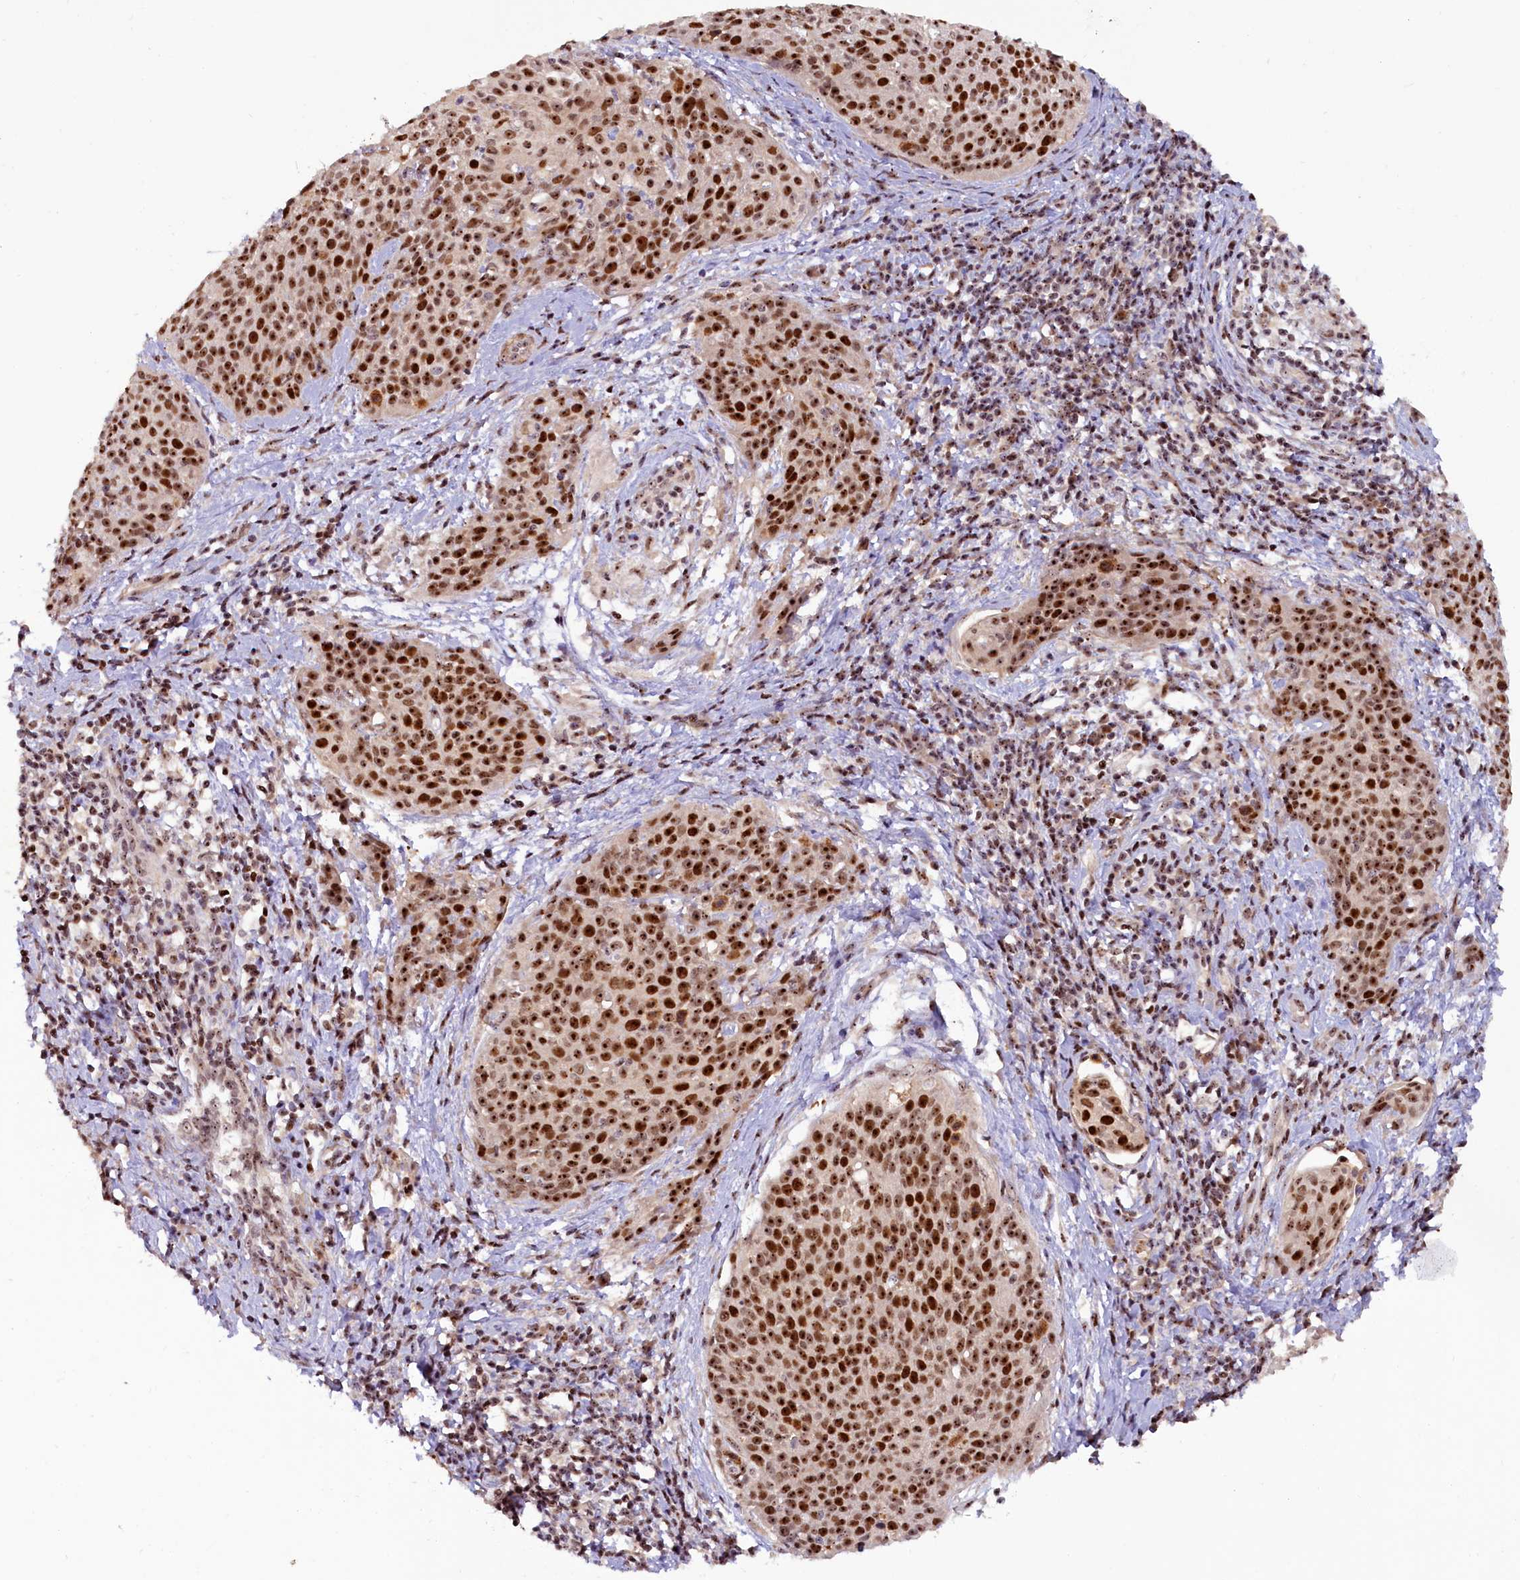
{"staining": {"intensity": "strong", "quantity": ">75%", "location": "nuclear"}, "tissue": "cervical cancer", "cell_type": "Tumor cells", "image_type": "cancer", "snomed": [{"axis": "morphology", "description": "Squamous cell carcinoma, NOS"}, {"axis": "topography", "description": "Cervix"}], "caption": "A high-resolution micrograph shows immunohistochemistry (IHC) staining of cervical cancer, which shows strong nuclear staining in approximately >75% of tumor cells. (IHC, brightfield microscopy, high magnification).", "gene": "TCOF1", "patient": {"sex": "female", "age": 38}}